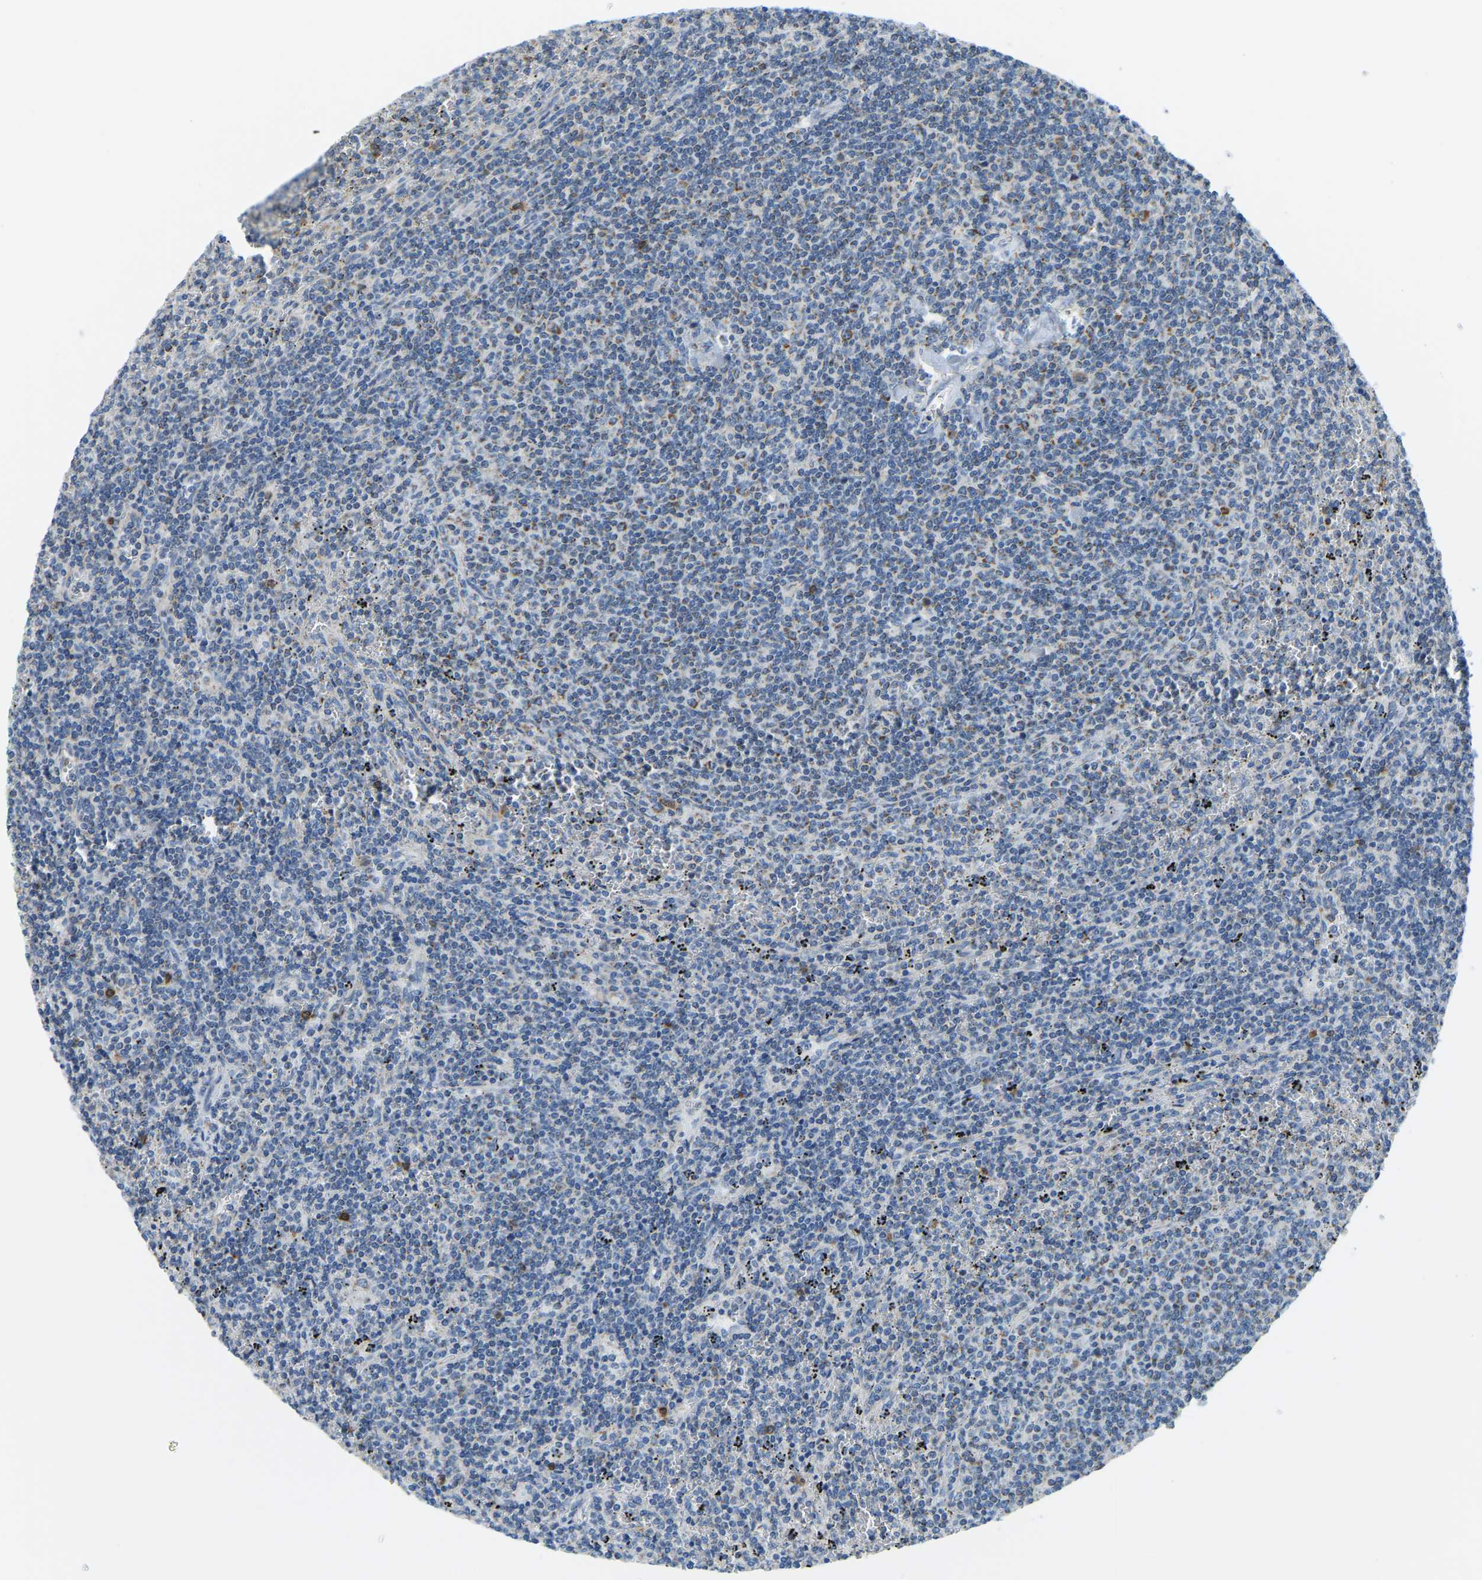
{"staining": {"intensity": "moderate", "quantity": "<25%", "location": "cytoplasmic/membranous"}, "tissue": "lymphoma", "cell_type": "Tumor cells", "image_type": "cancer", "snomed": [{"axis": "morphology", "description": "Malignant lymphoma, non-Hodgkin's type, Low grade"}, {"axis": "topography", "description": "Spleen"}], "caption": "High-magnification brightfield microscopy of low-grade malignant lymphoma, non-Hodgkin's type stained with DAB (brown) and counterstained with hematoxylin (blue). tumor cells exhibit moderate cytoplasmic/membranous expression is present in approximately<25% of cells.", "gene": "GDA", "patient": {"sex": "female", "age": 50}}